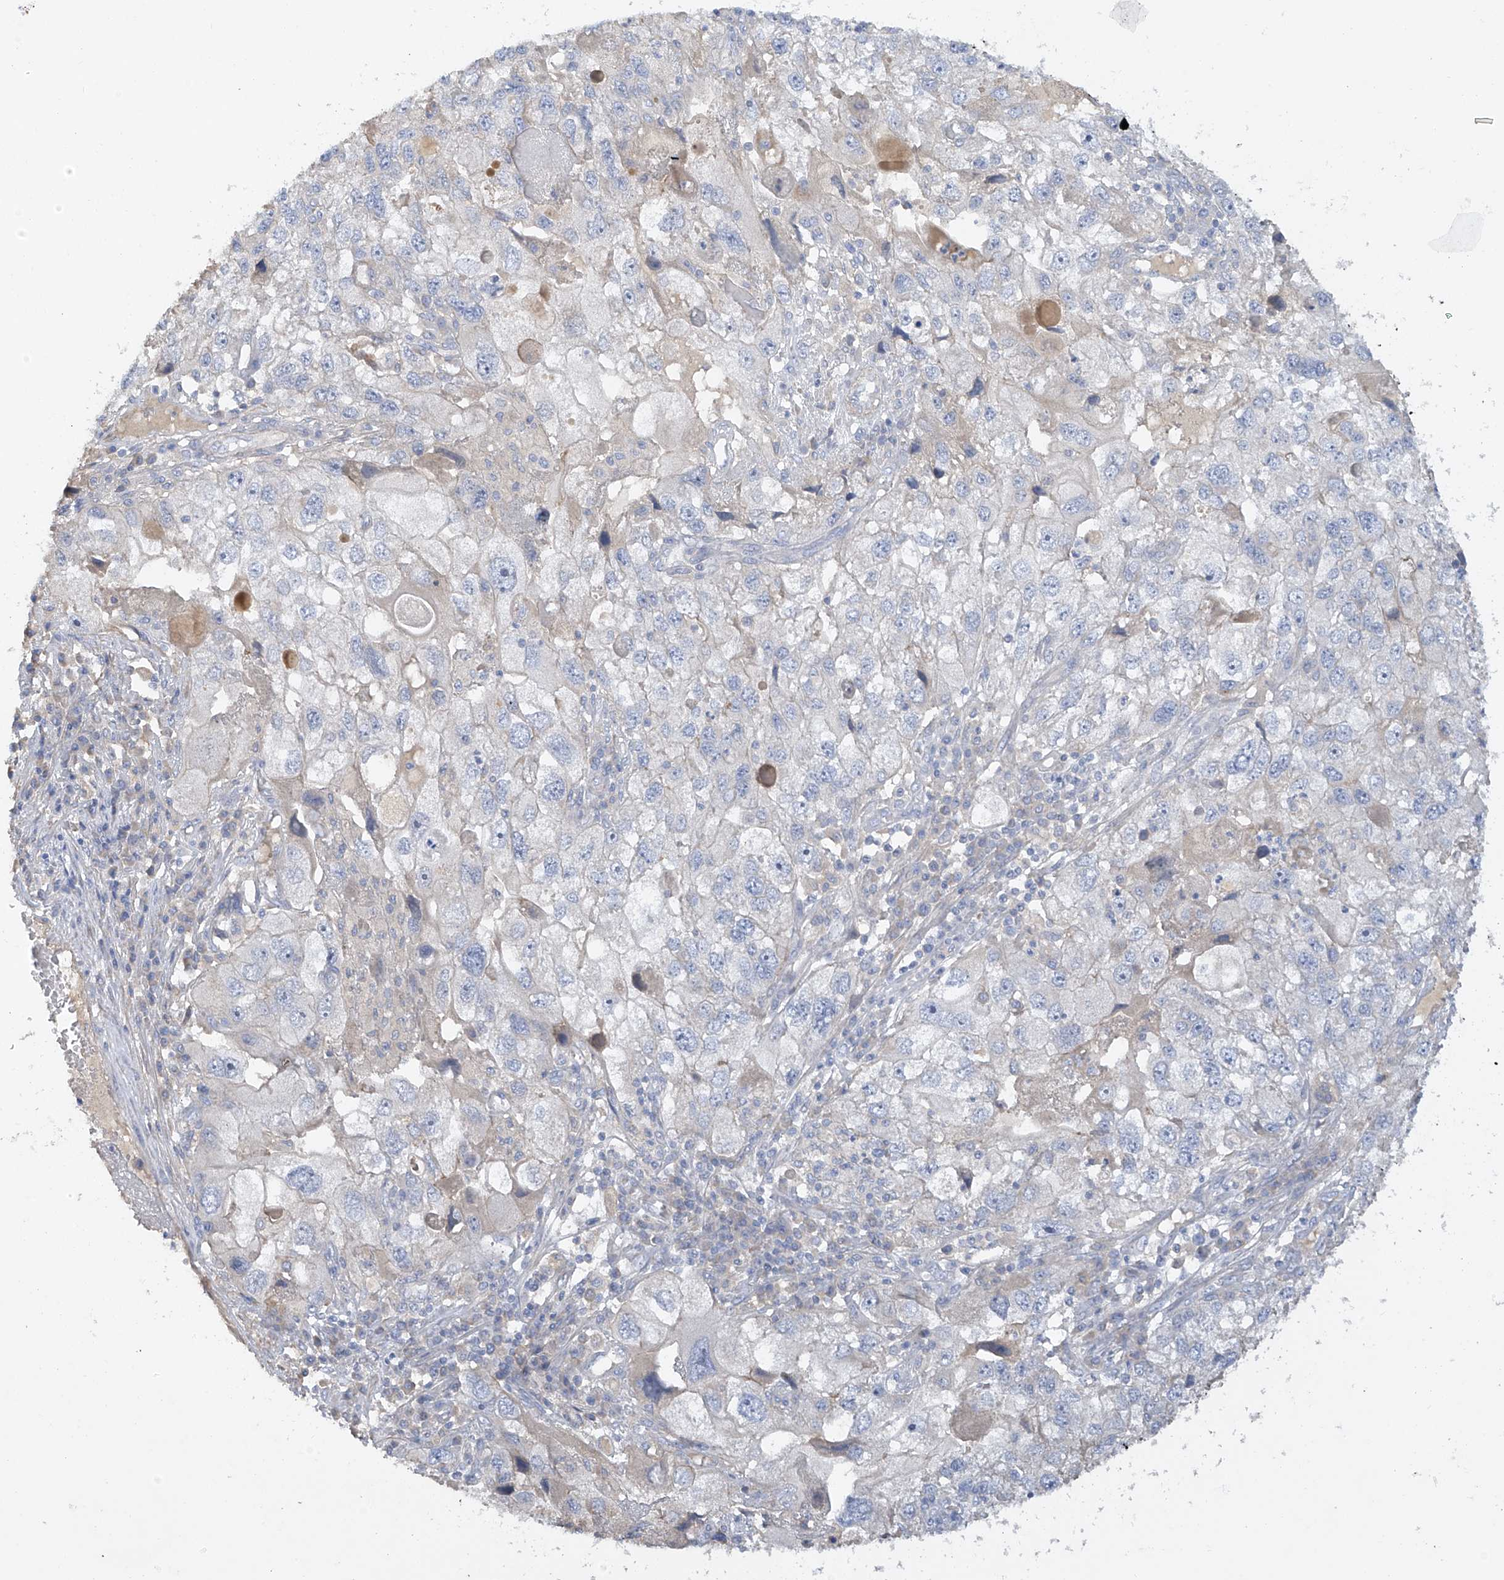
{"staining": {"intensity": "negative", "quantity": "none", "location": "none"}, "tissue": "endometrial cancer", "cell_type": "Tumor cells", "image_type": "cancer", "snomed": [{"axis": "morphology", "description": "Adenocarcinoma, NOS"}, {"axis": "topography", "description": "Endometrium"}], "caption": "Endometrial cancer was stained to show a protein in brown. There is no significant staining in tumor cells. (DAB (3,3'-diaminobenzidine) IHC visualized using brightfield microscopy, high magnification).", "gene": "PRSS12", "patient": {"sex": "female", "age": 49}}